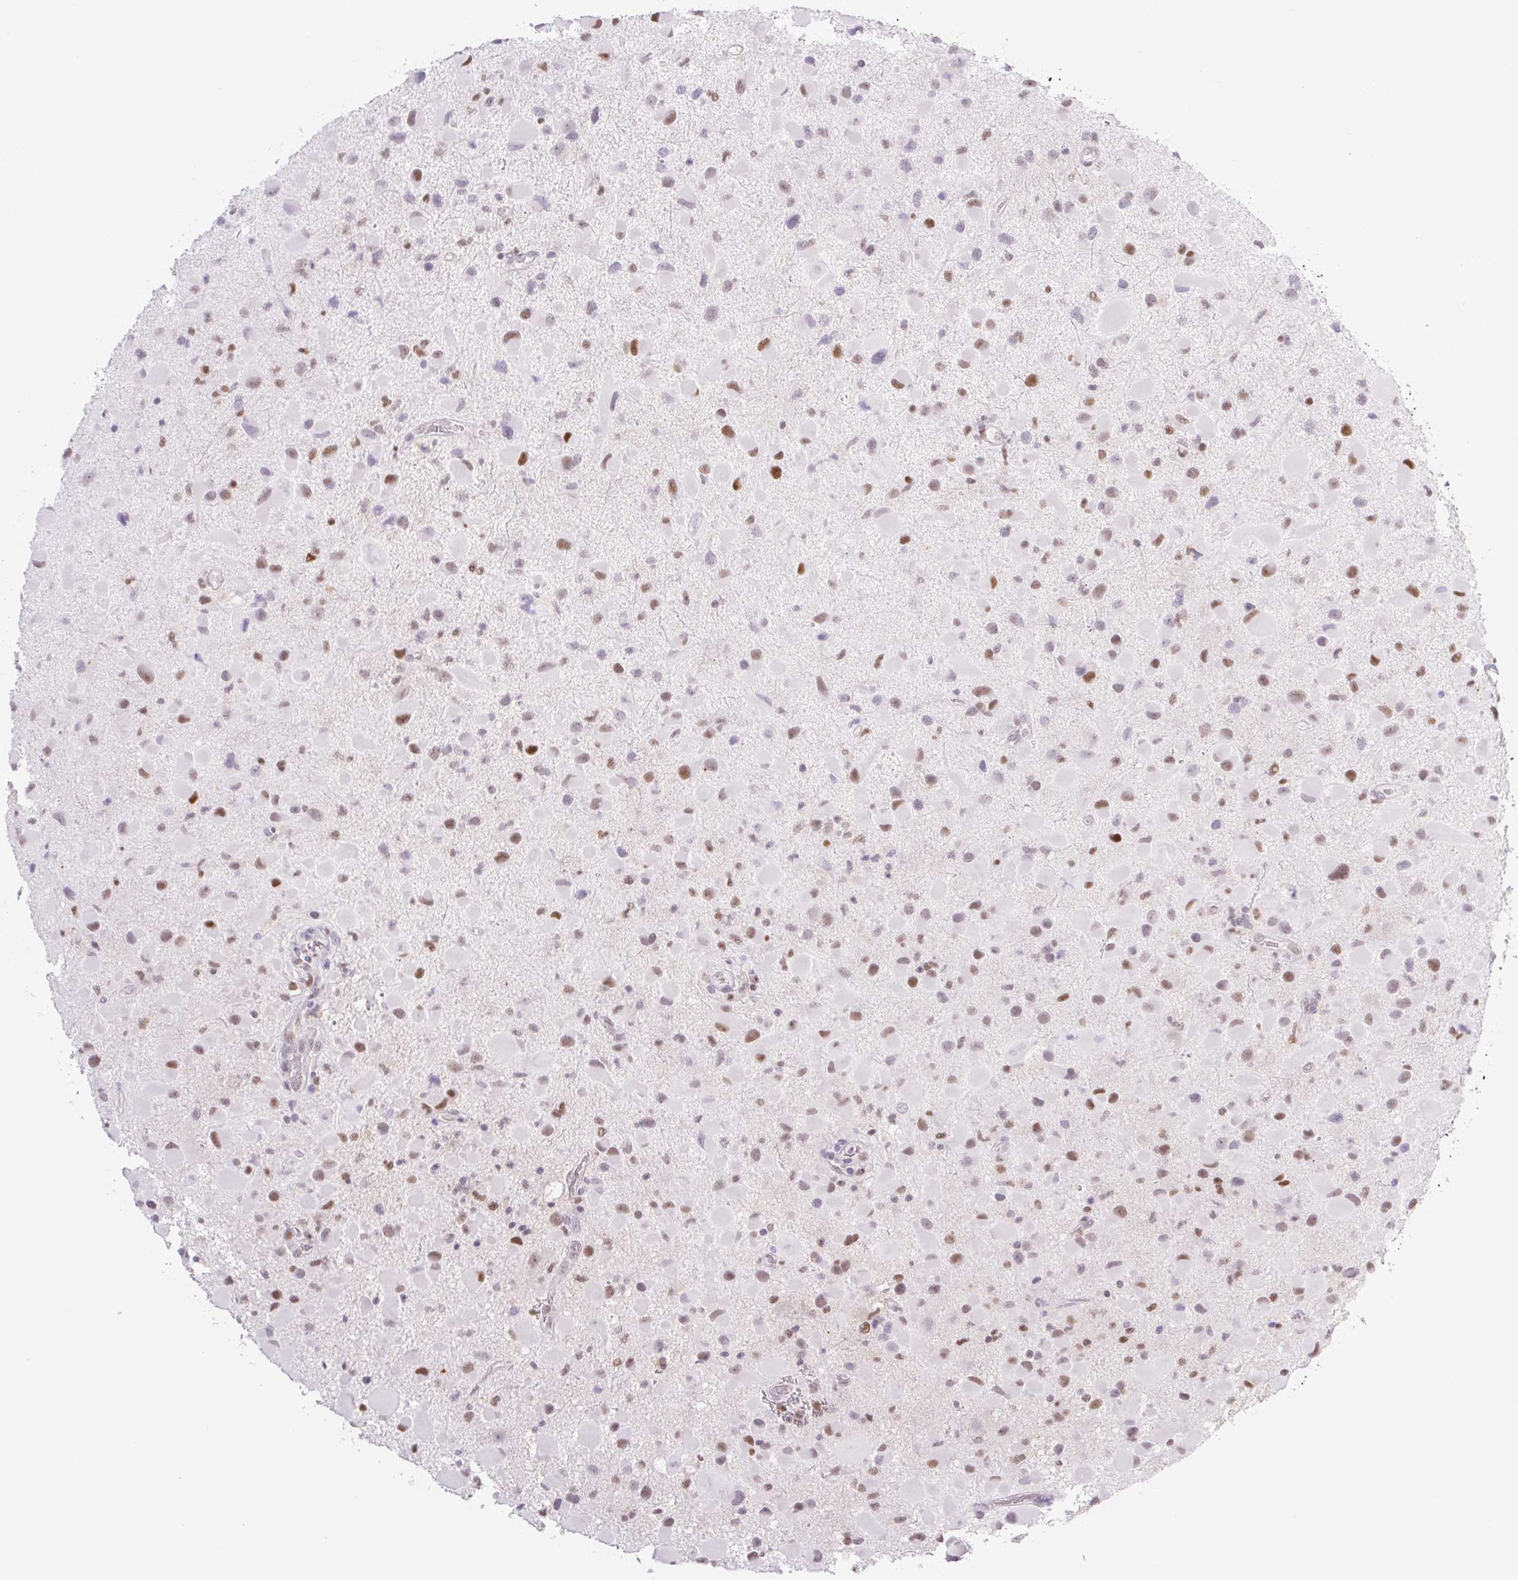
{"staining": {"intensity": "moderate", "quantity": "25%-75%", "location": "nuclear"}, "tissue": "glioma", "cell_type": "Tumor cells", "image_type": "cancer", "snomed": [{"axis": "morphology", "description": "Glioma, malignant, Low grade"}, {"axis": "topography", "description": "Brain"}], "caption": "Moderate nuclear staining is seen in about 25%-75% of tumor cells in malignant glioma (low-grade). Nuclei are stained in blue.", "gene": "TLE3", "patient": {"sex": "female", "age": 32}}